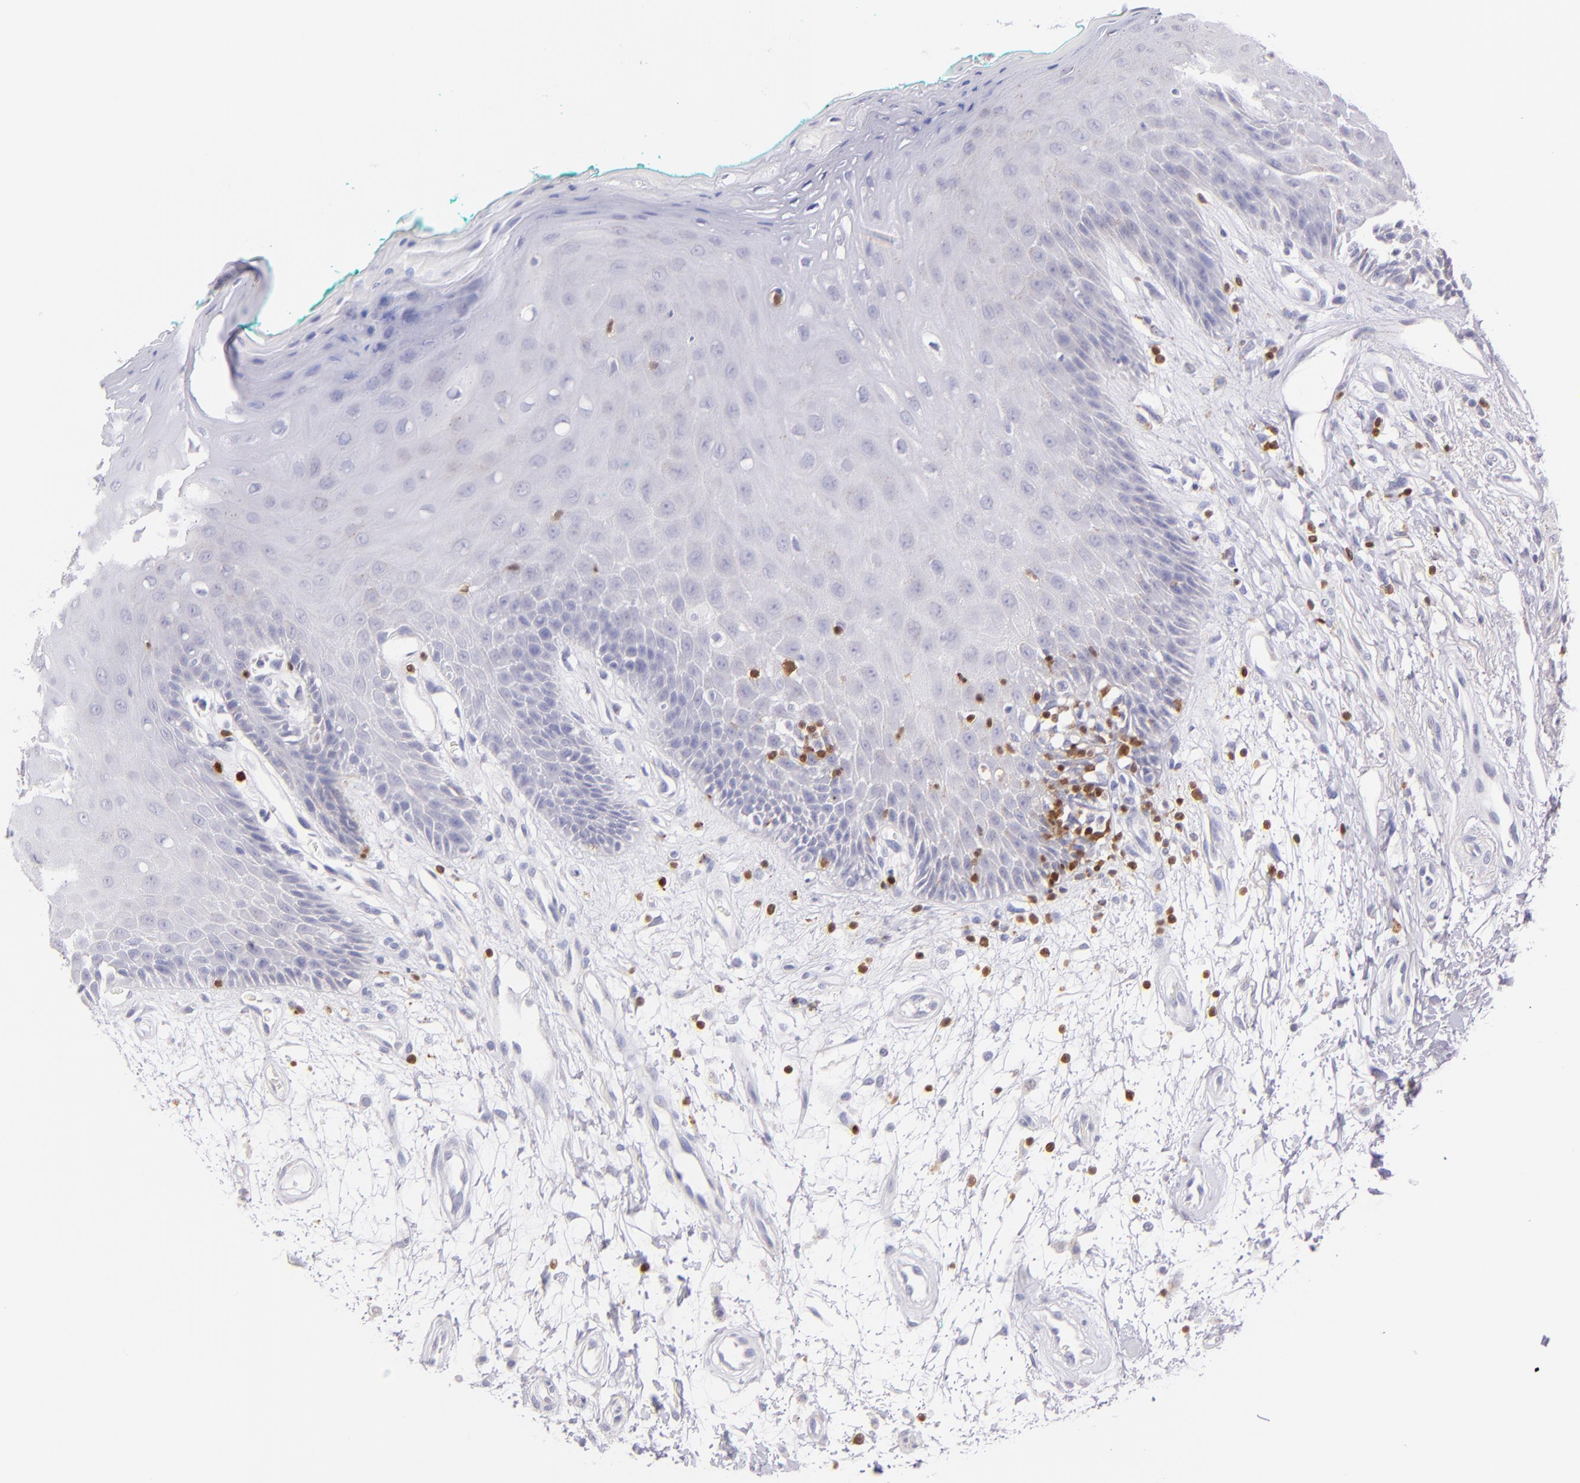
{"staining": {"intensity": "negative", "quantity": "none", "location": "none"}, "tissue": "oral mucosa", "cell_type": "Squamous epithelial cells", "image_type": "normal", "snomed": [{"axis": "morphology", "description": "Normal tissue, NOS"}, {"axis": "morphology", "description": "Squamous cell carcinoma, NOS"}, {"axis": "topography", "description": "Skeletal muscle"}, {"axis": "topography", "description": "Oral tissue"}, {"axis": "topography", "description": "Head-Neck"}], "caption": "Human oral mucosa stained for a protein using immunohistochemistry reveals no positivity in squamous epithelial cells.", "gene": "ZAP70", "patient": {"sex": "female", "age": 84}}